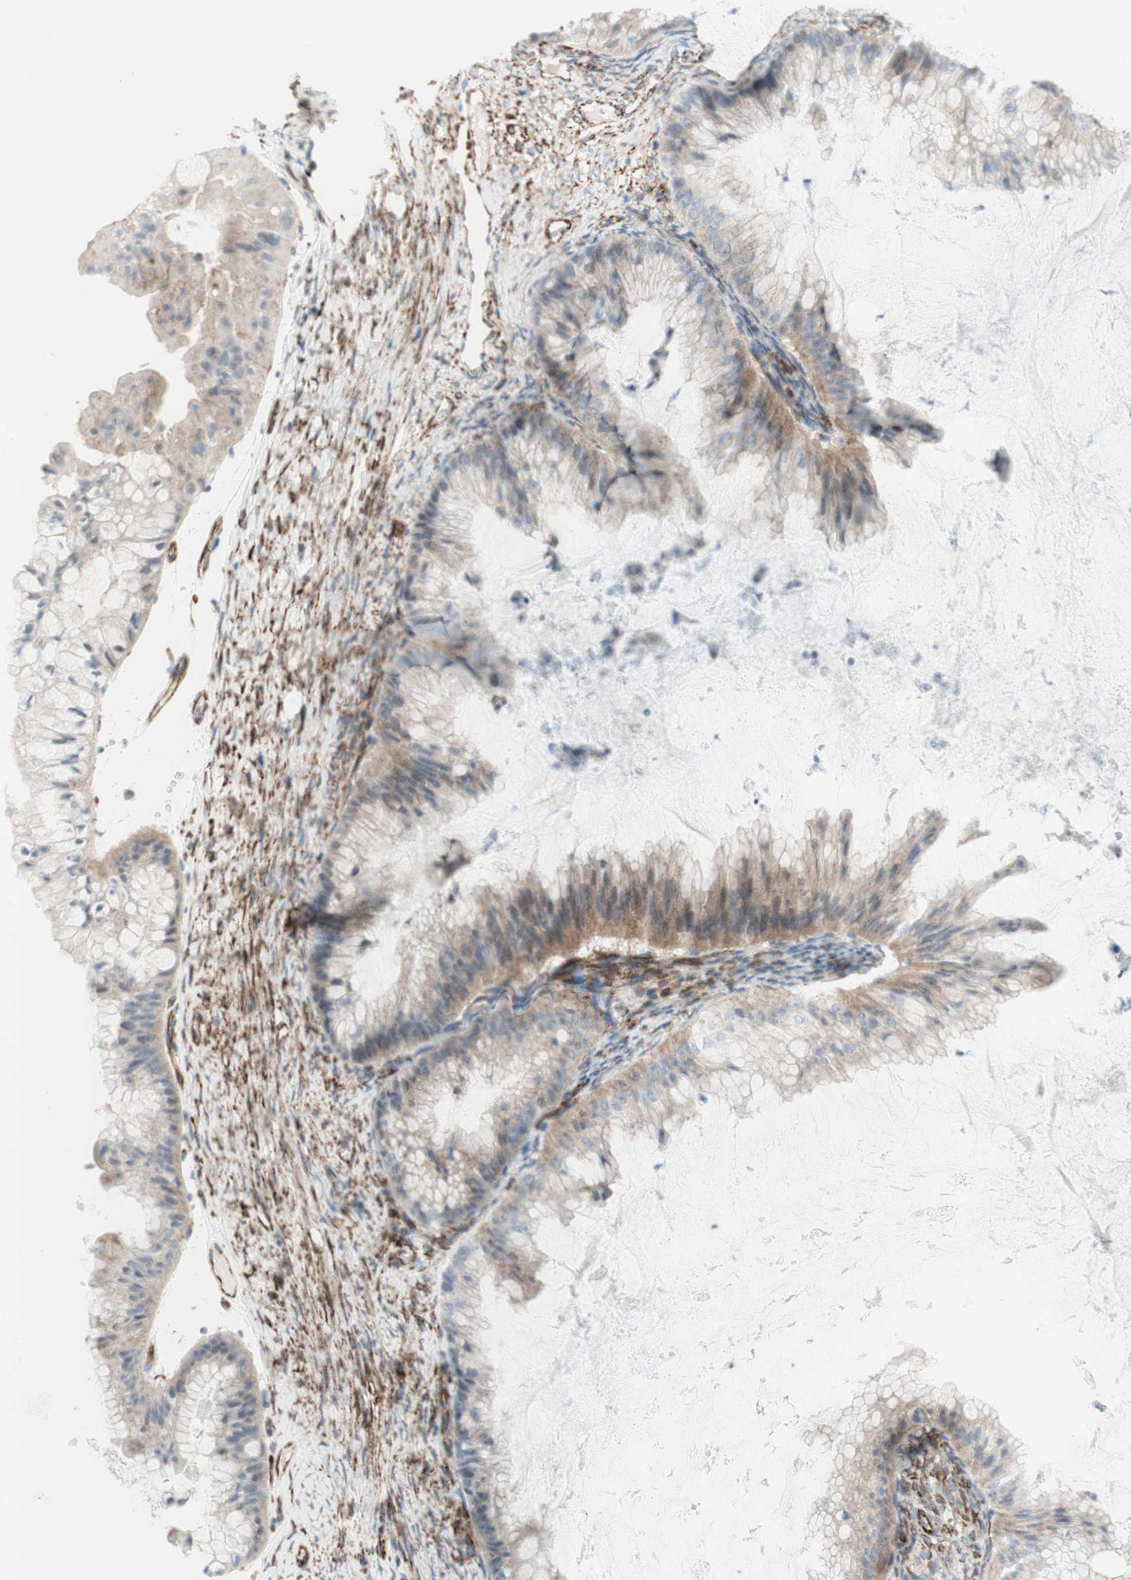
{"staining": {"intensity": "moderate", "quantity": ">75%", "location": "cytoplasmic/membranous"}, "tissue": "ovarian cancer", "cell_type": "Tumor cells", "image_type": "cancer", "snomed": [{"axis": "morphology", "description": "Cystadenocarcinoma, mucinous, NOS"}, {"axis": "topography", "description": "Ovary"}], "caption": "Ovarian cancer (mucinous cystadenocarcinoma) was stained to show a protein in brown. There is medium levels of moderate cytoplasmic/membranous positivity in about >75% of tumor cells. The staining was performed using DAB, with brown indicating positive protein expression. Nuclei are stained blue with hematoxylin.", "gene": "POU2AF1", "patient": {"sex": "female", "age": 61}}